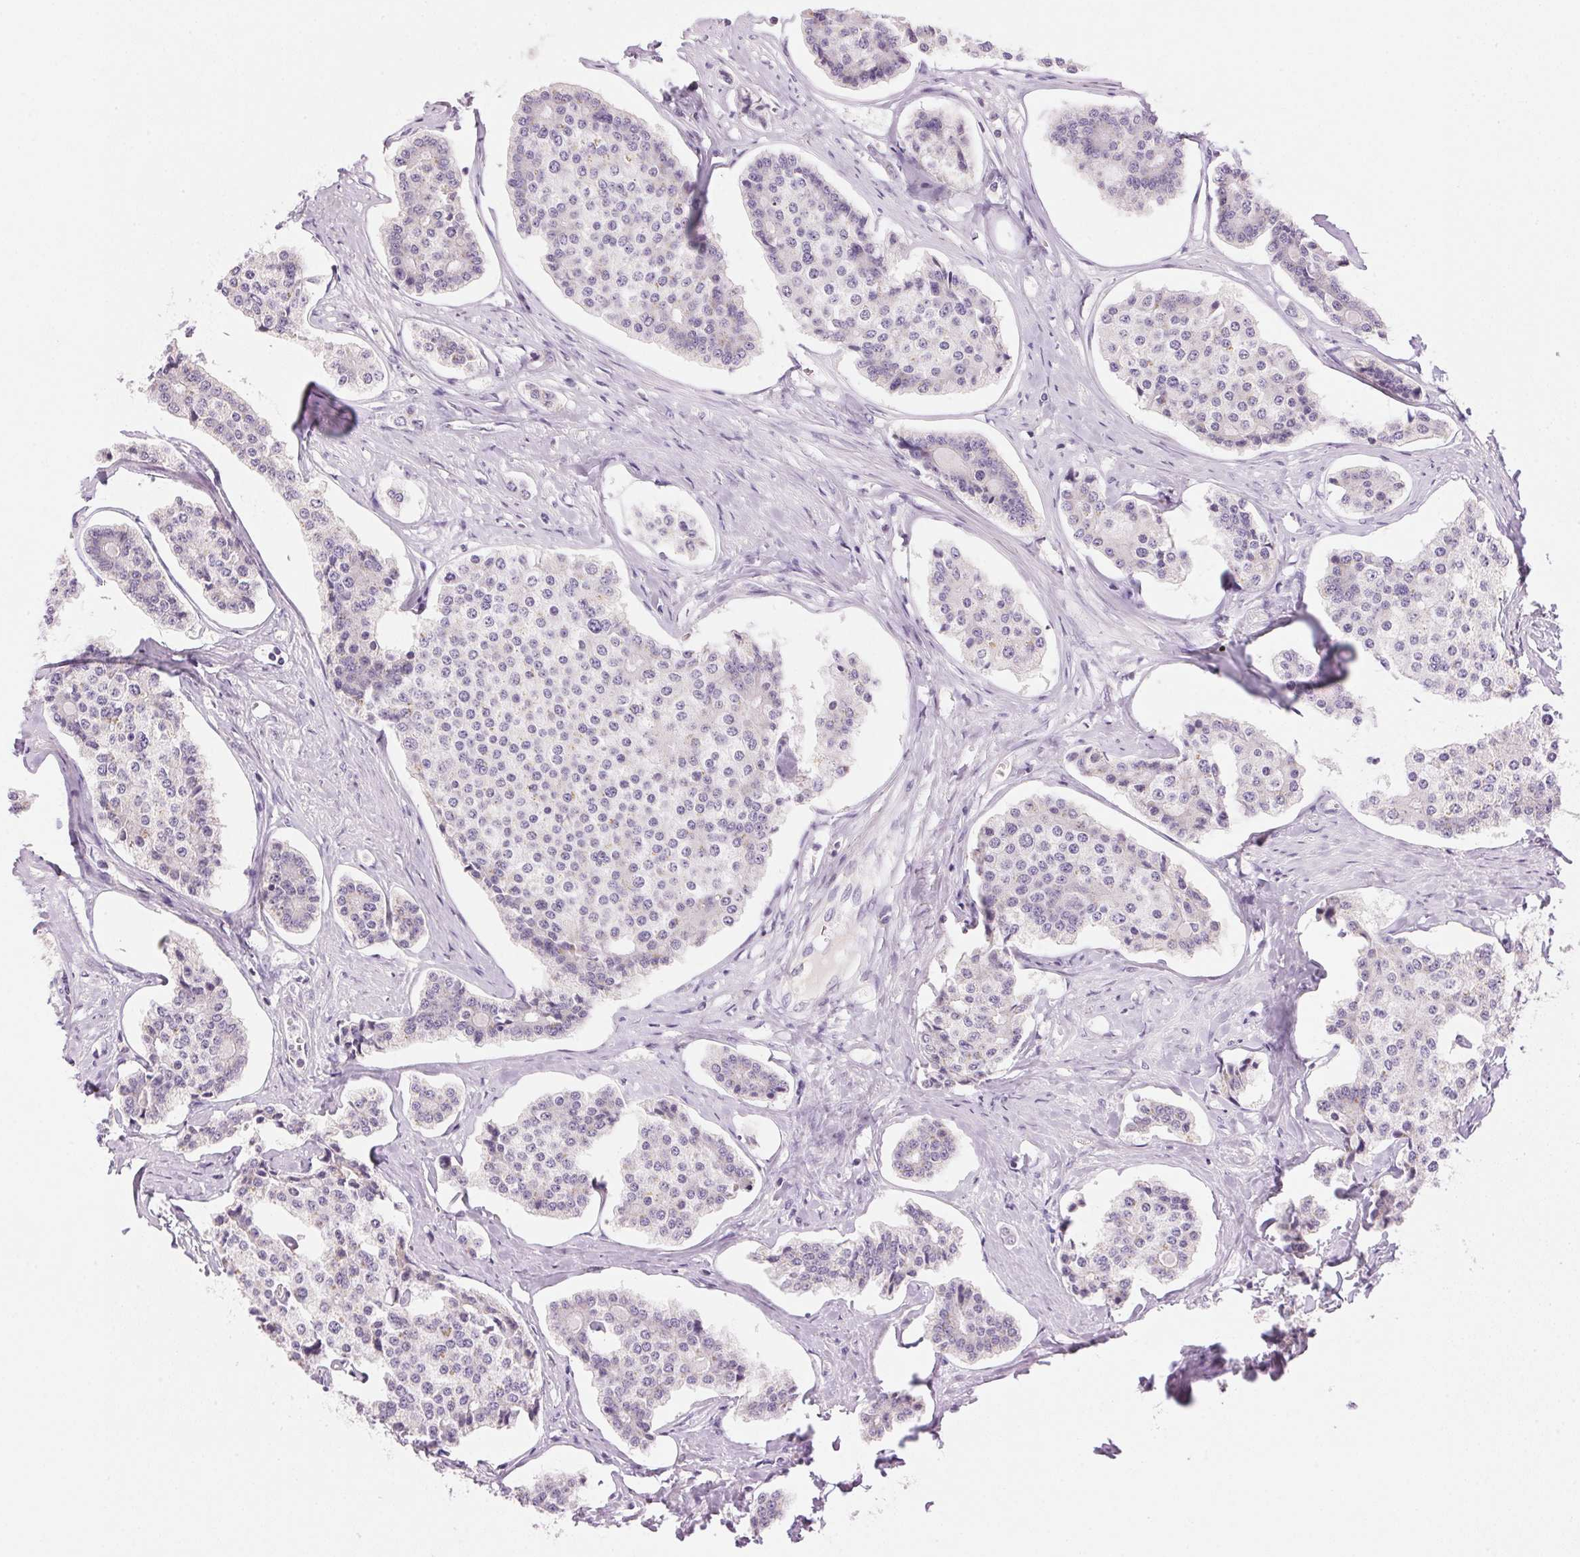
{"staining": {"intensity": "negative", "quantity": "none", "location": "none"}, "tissue": "carcinoid", "cell_type": "Tumor cells", "image_type": "cancer", "snomed": [{"axis": "morphology", "description": "Carcinoid, malignant, NOS"}, {"axis": "topography", "description": "Small intestine"}], "caption": "Micrograph shows no significant protein expression in tumor cells of carcinoid (malignant).", "gene": "HSD17B2", "patient": {"sex": "female", "age": 65}}